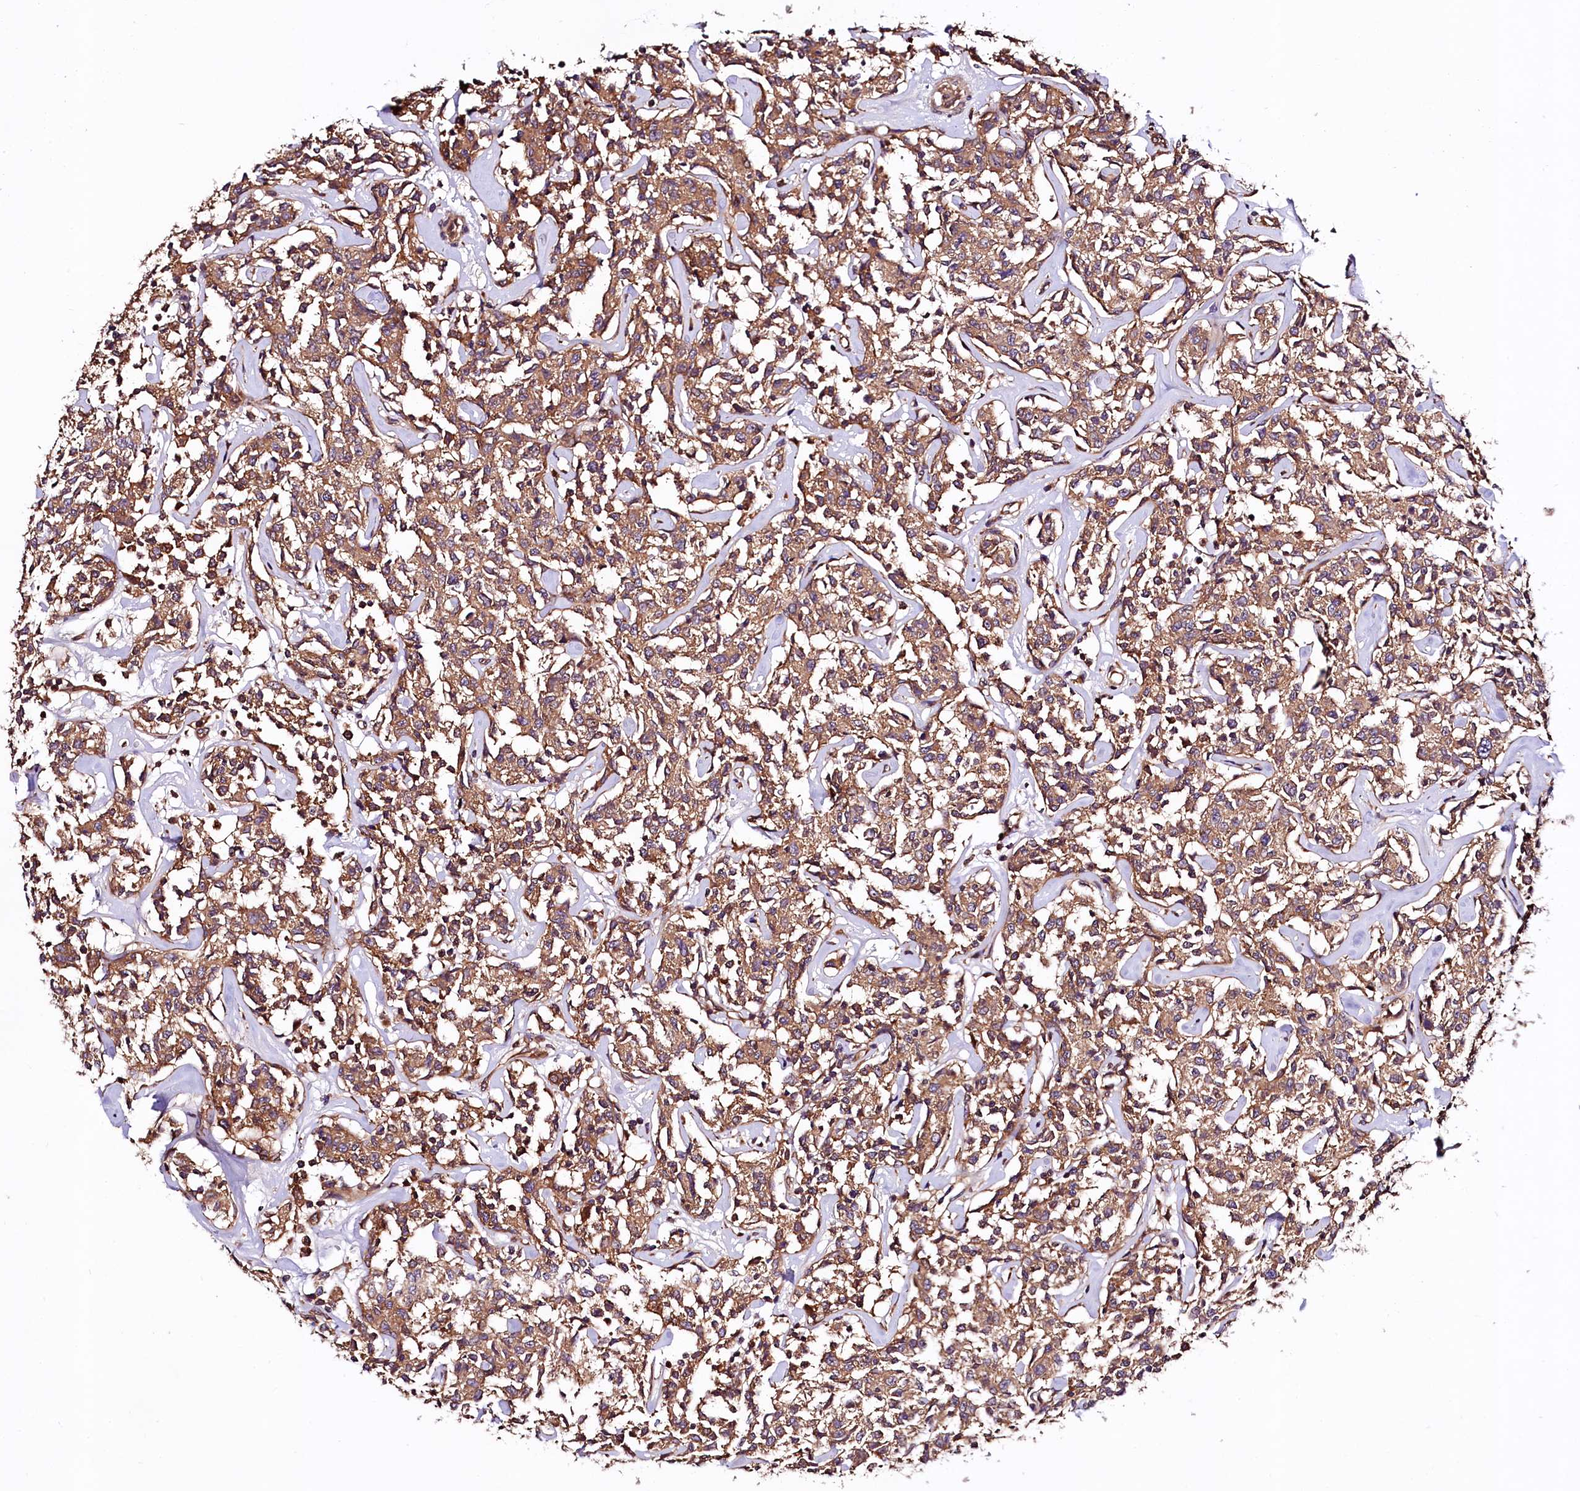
{"staining": {"intensity": "moderate", "quantity": ">75%", "location": "cytoplasmic/membranous"}, "tissue": "lymphoma", "cell_type": "Tumor cells", "image_type": "cancer", "snomed": [{"axis": "morphology", "description": "Malignant lymphoma, non-Hodgkin's type, Low grade"}, {"axis": "topography", "description": "Small intestine"}], "caption": "Human lymphoma stained with a brown dye reveals moderate cytoplasmic/membranous positive staining in about >75% of tumor cells.", "gene": "VPS35", "patient": {"sex": "female", "age": 59}}